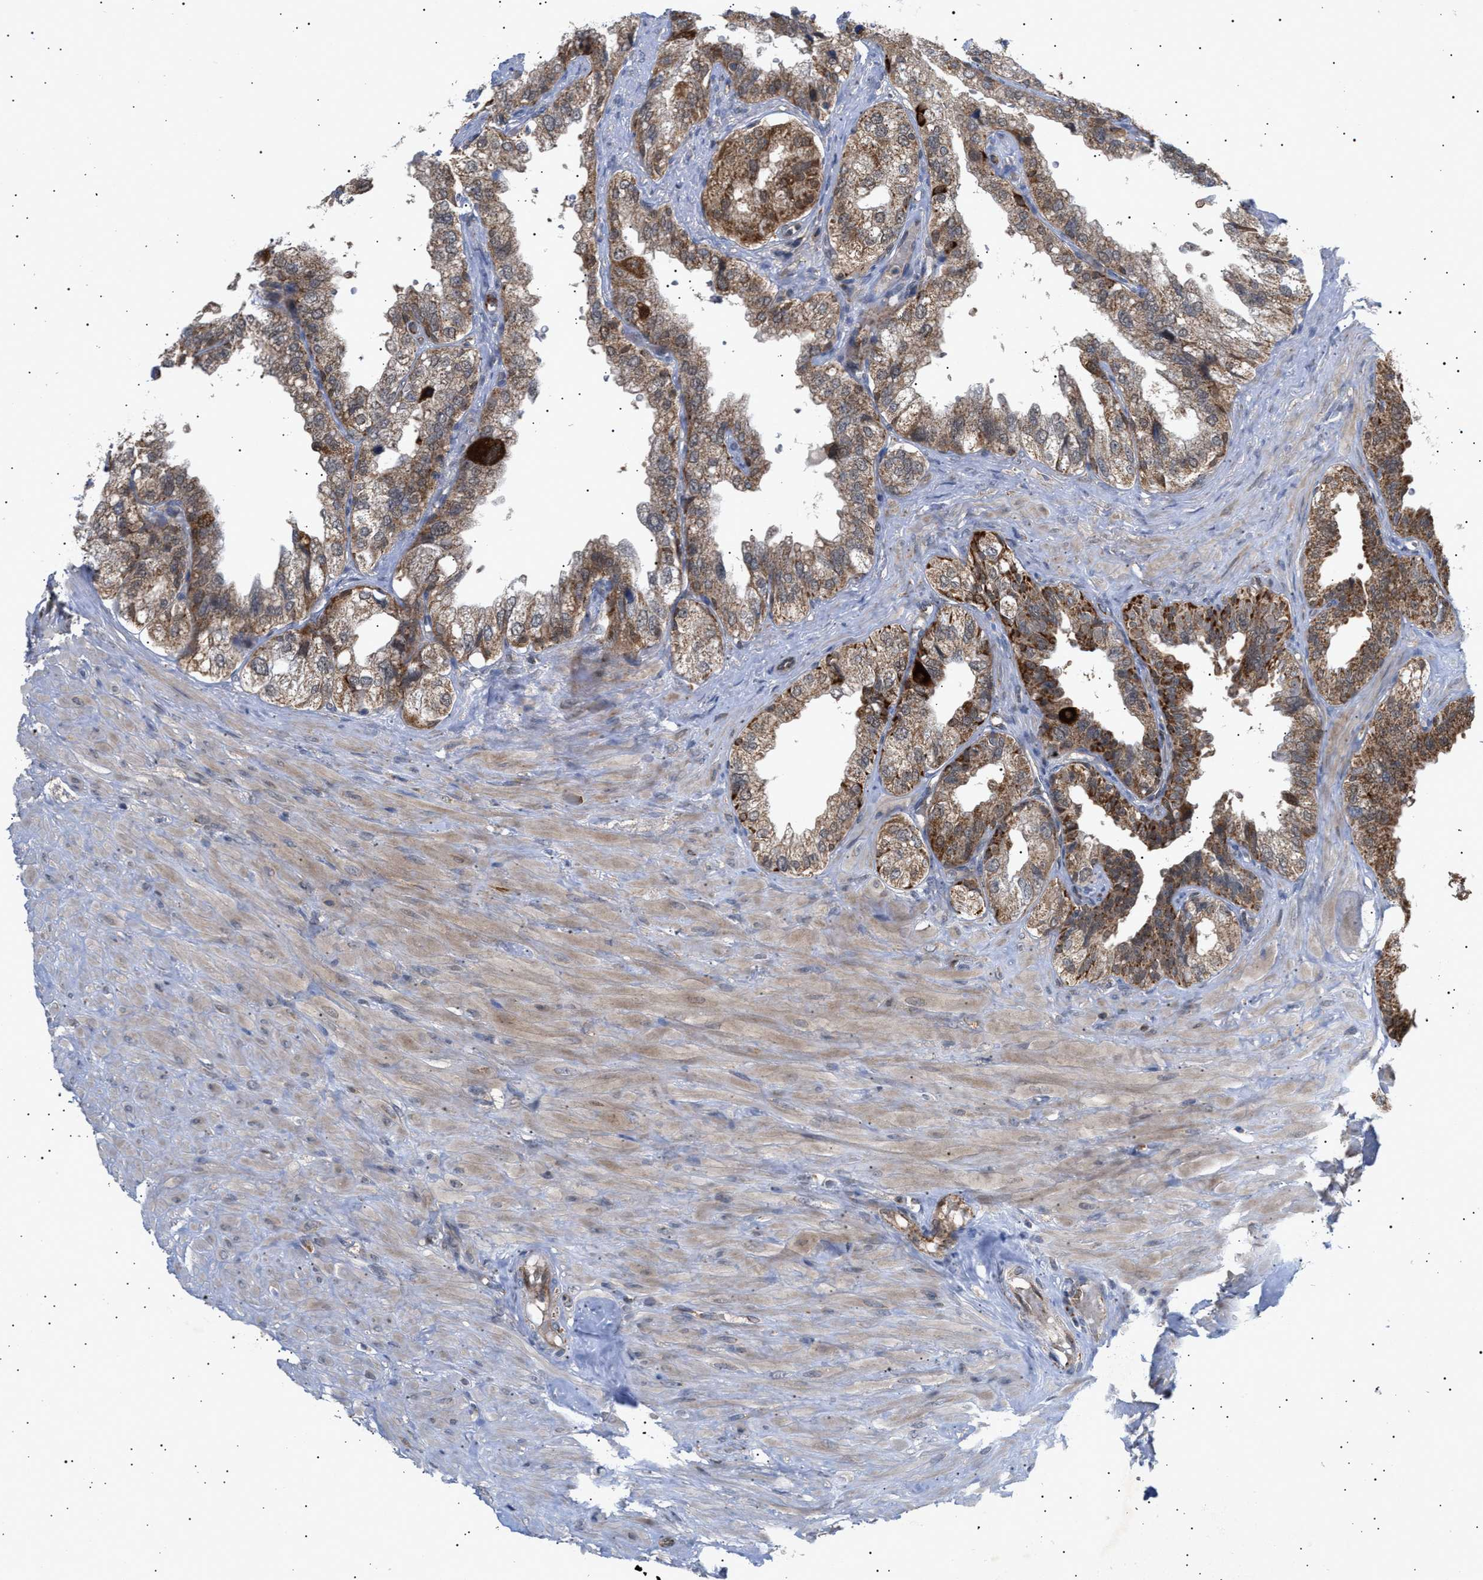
{"staining": {"intensity": "moderate", "quantity": ">75%", "location": "cytoplasmic/membranous"}, "tissue": "seminal vesicle", "cell_type": "Glandular cells", "image_type": "normal", "snomed": [{"axis": "morphology", "description": "Normal tissue, NOS"}, {"axis": "topography", "description": "Seminal veicle"}], "caption": "Human seminal vesicle stained for a protein (brown) shows moderate cytoplasmic/membranous positive staining in approximately >75% of glandular cells.", "gene": "SIRT5", "patient": {"sex": "male", "age": 68}}